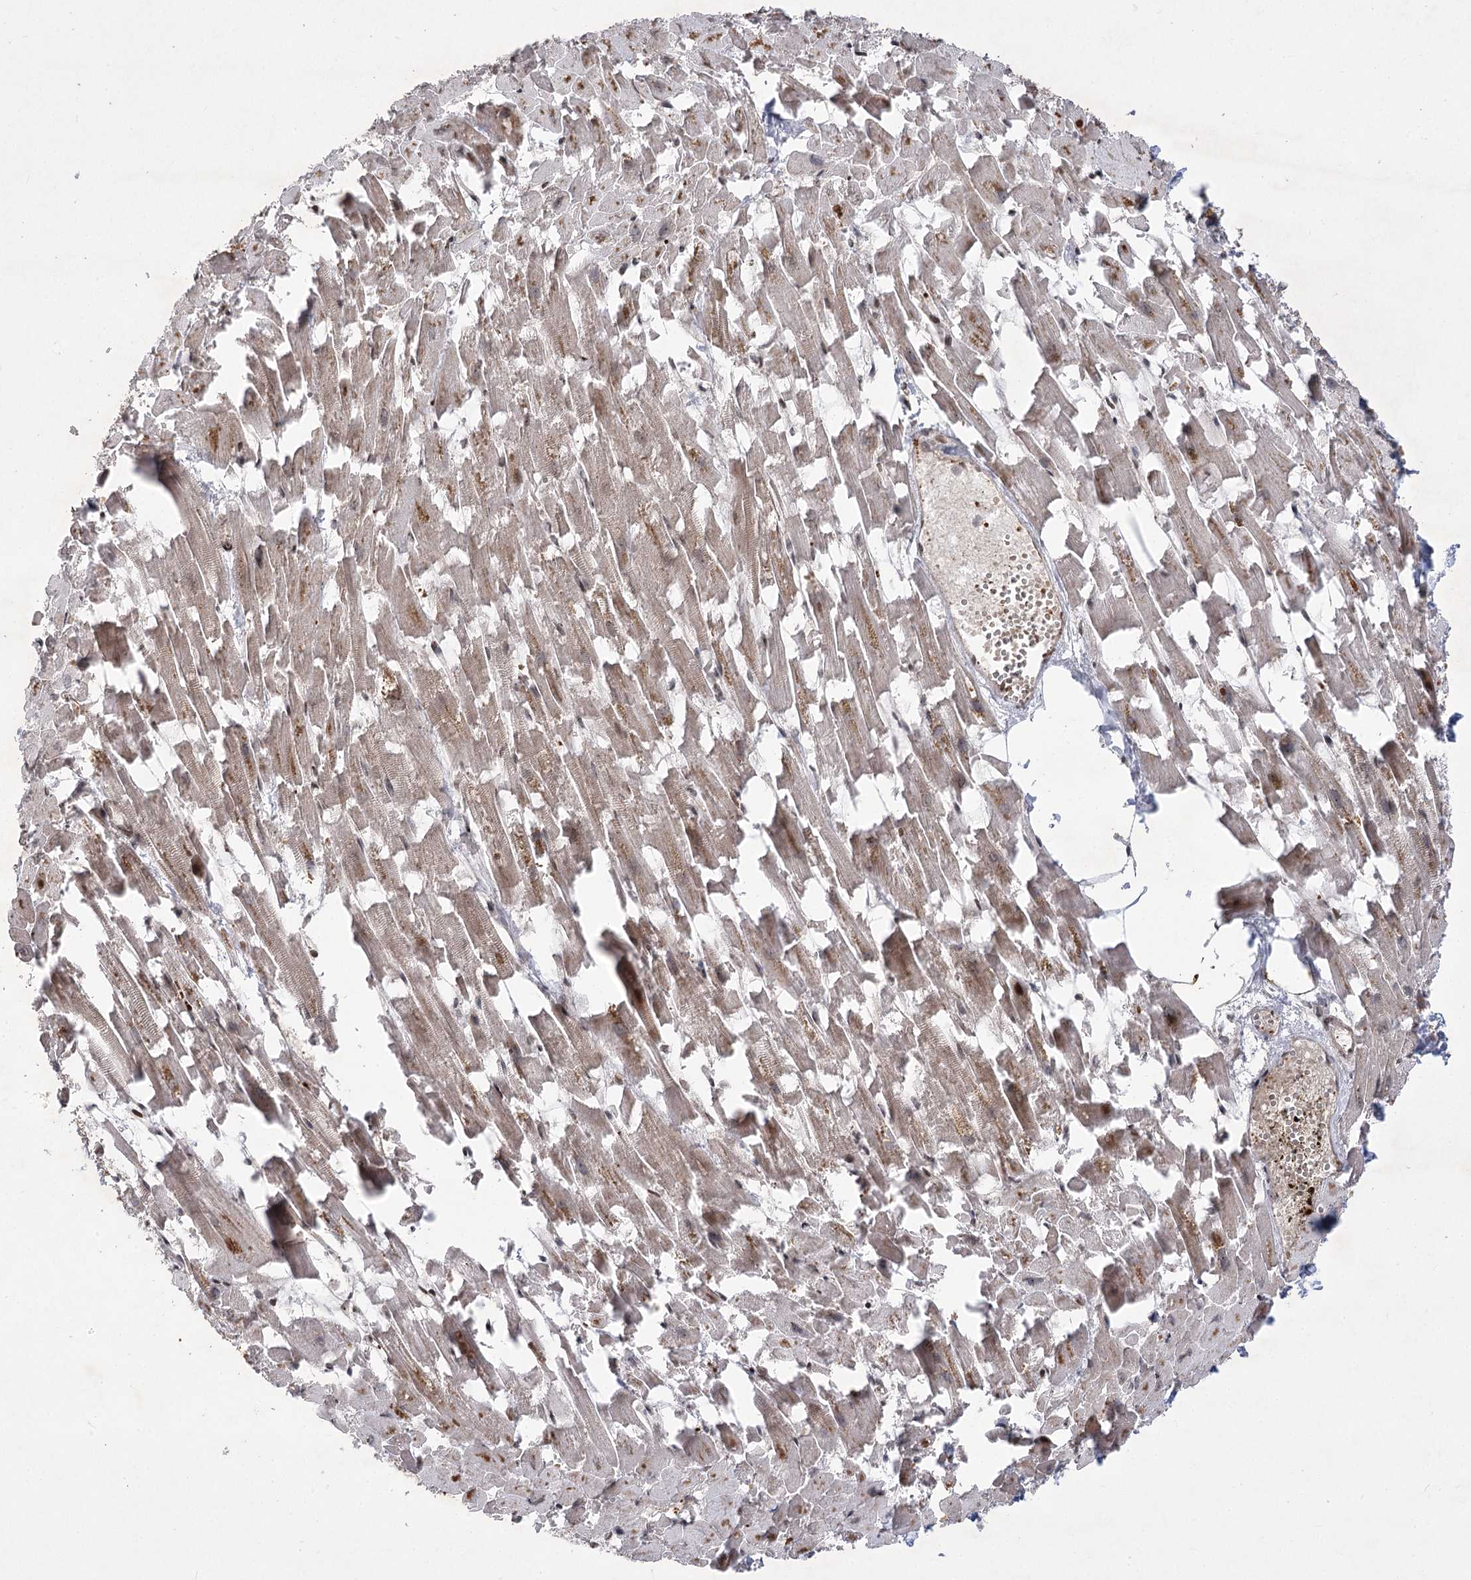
{"staining": {"intensity": "moderate", "quantity": "25%-75%", "location": "cytoplasmic/membranous,nuclear"}, "tissue": "heart muscle", "cell_type": "Cardiomyocytes", "image_type": "normal", "snomed": [{"axis": "morphology", "description": "Normal tissue, NOS"}, {"axis": "topography", "description": "Heart"}], "caption": "A micrograph of heart muscle stained for a protein exhibits moderate cytoplasmic/membranous,nuclear brown staining in cardiomyocytes.", "gene": "TENM2", "patient": {"sex": "female", "age": 64}}